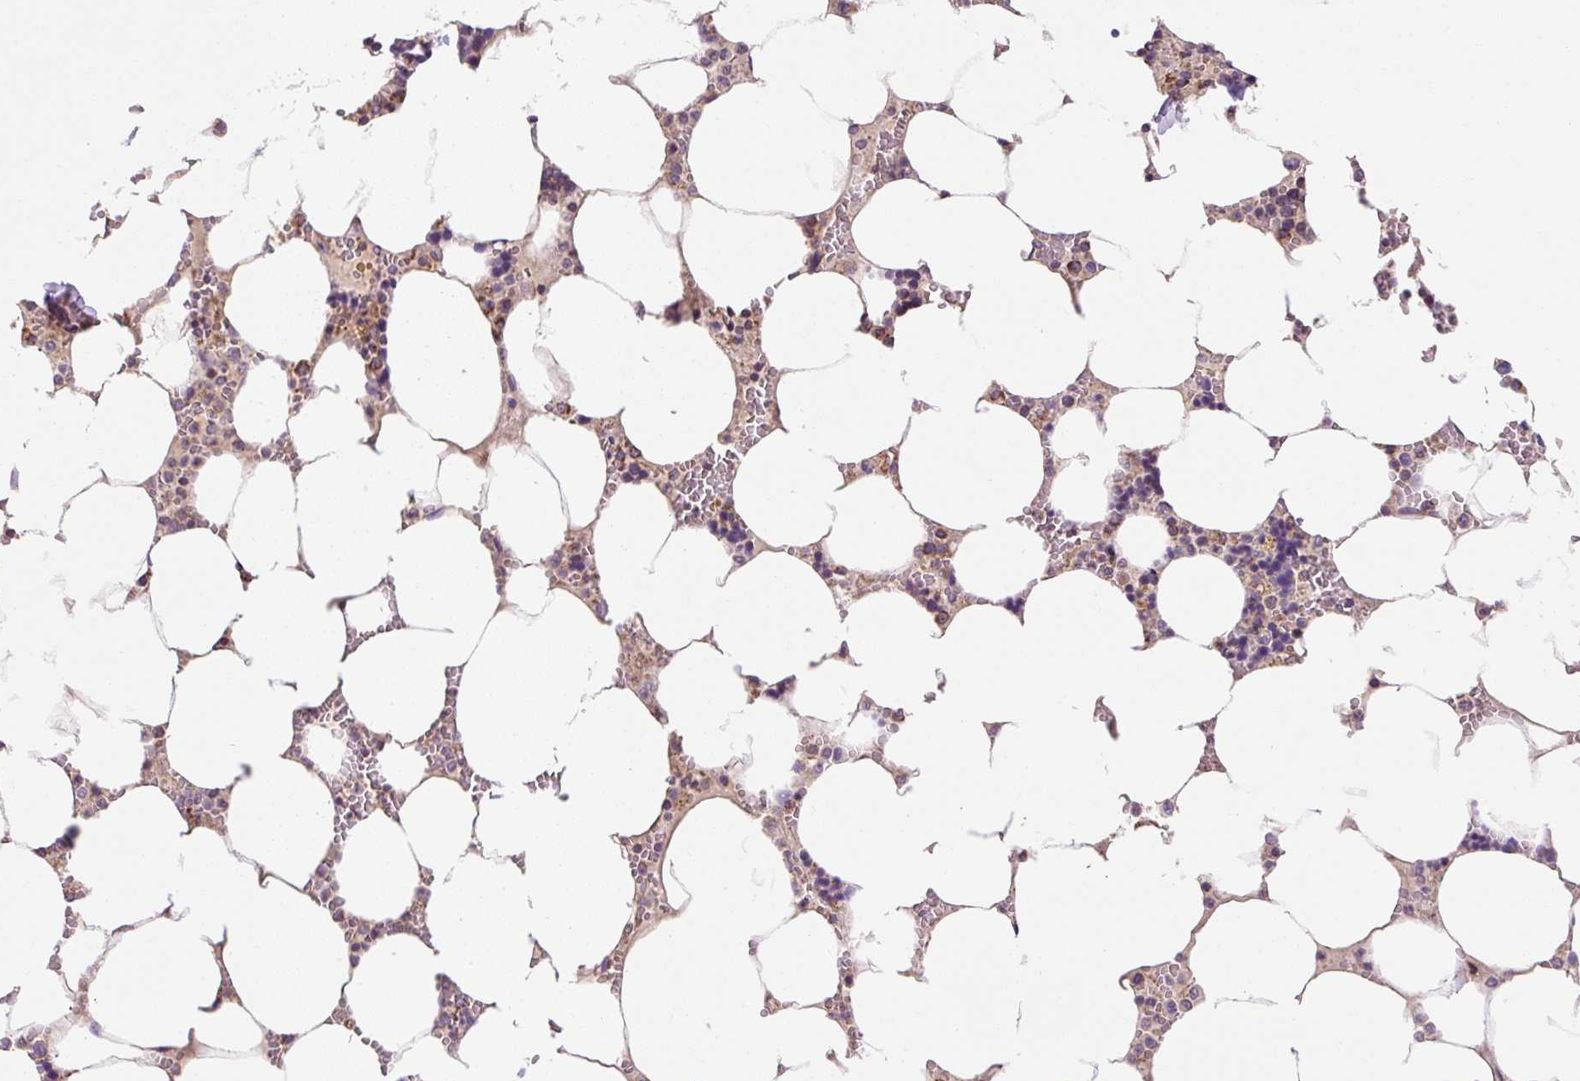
{"staining": {"intensity": "moderate", "quantity": "<25%", "location": "cytoplasmic/membranous"}, "tissue": "bone marrow", "cell_type": "Hematopoietic cells", "image_type": "normal", "snomed": [{"axis": "morphology", "description": "Normal tissue, NOS"}, {"axis": "topography", "description": "Bone marrow"}], "caption": "High-magnification brightfield microscopy of benign bone marrow stained with DAB (brown) and counterstained with hematoxylin (blue). hematopoietic cells exhibit moderate cytoplasmic/membranous expression is appreciated in approximately<25% of cells.", "gene": "MFSD9", "patient": {"sex": "male", "age": 64}}